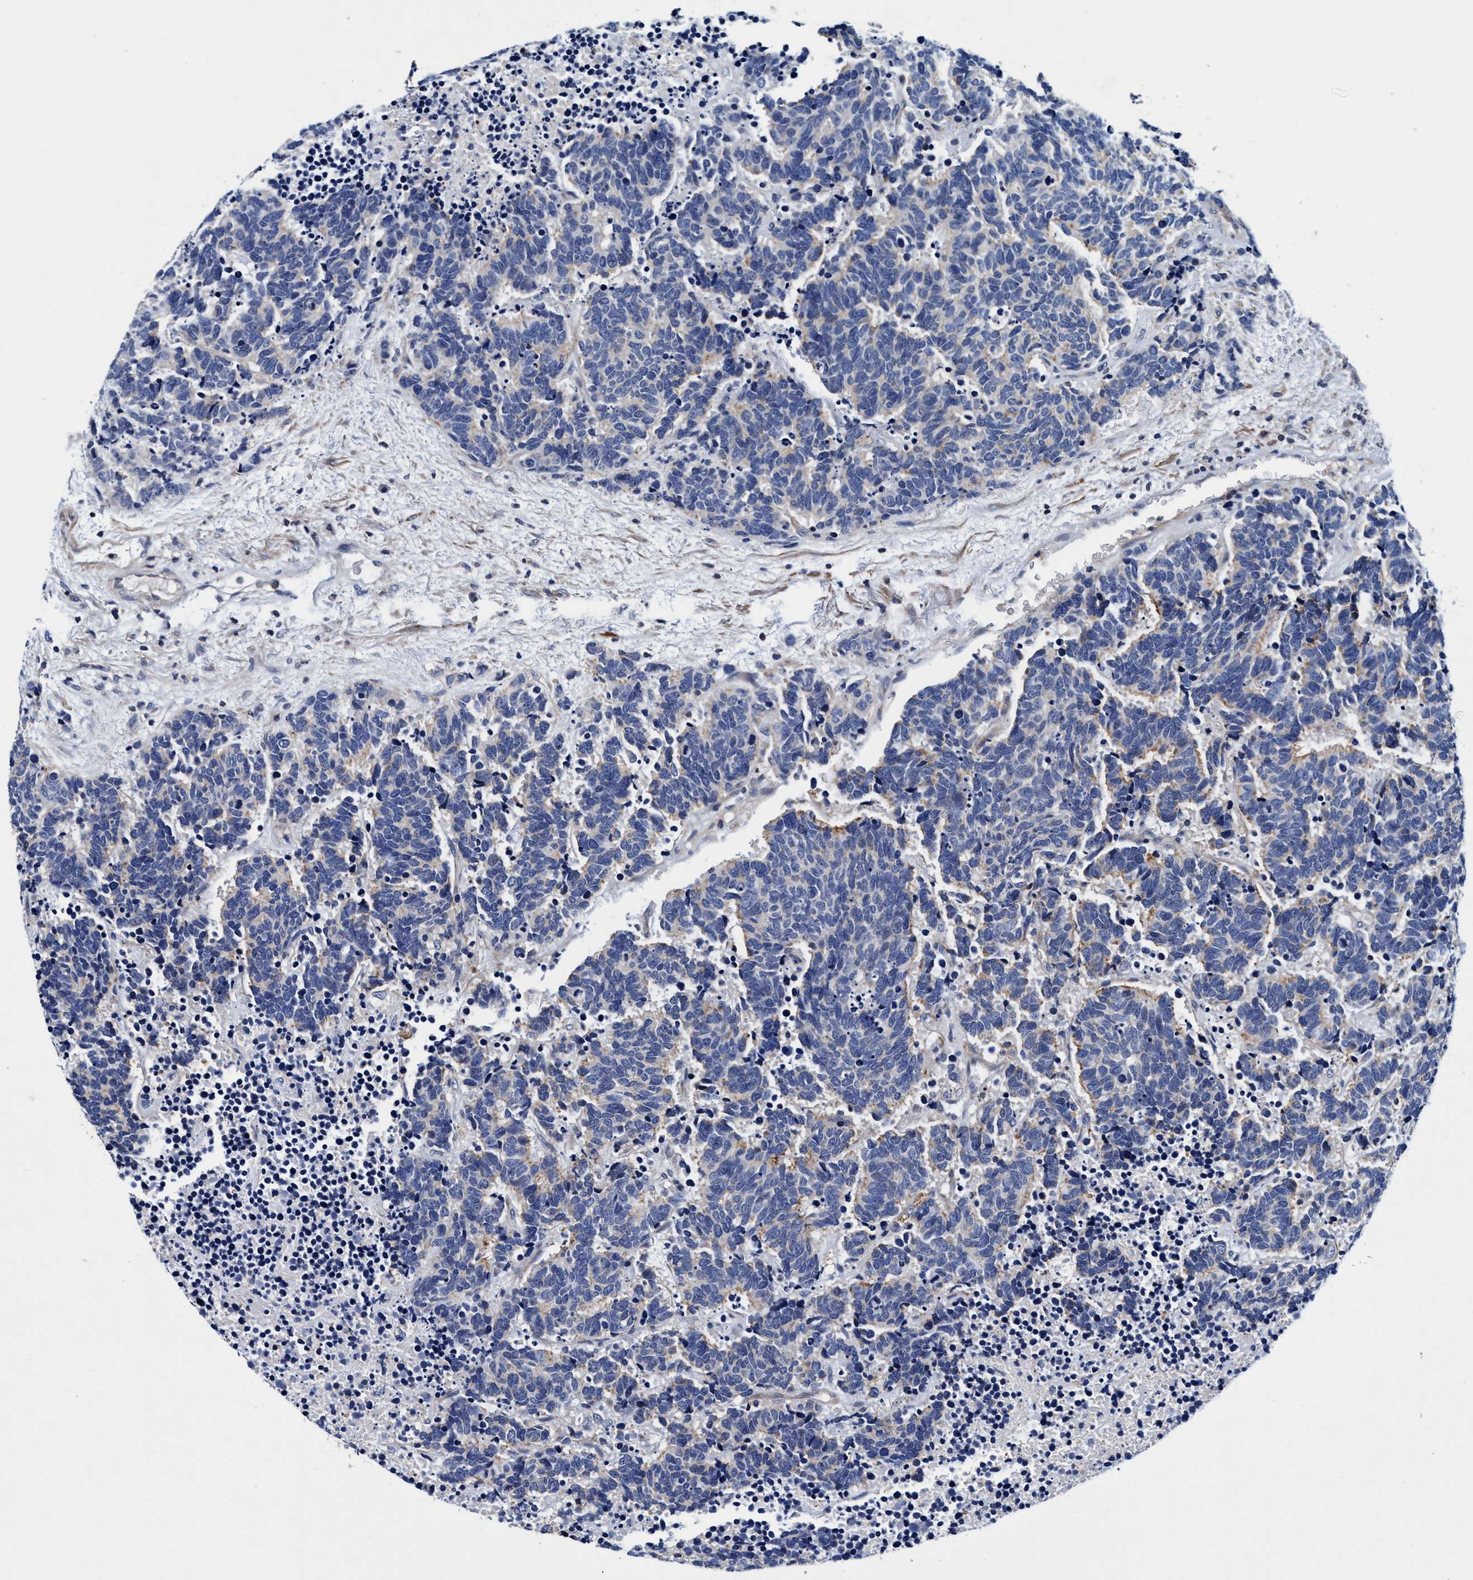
{"staining": {"intensity": "weak", "quantity": "<25%", "location": "cytoplasmic/membranous"}, "tissue": "carcinoid", "cell_type": "Tumor cells", "image_type": "cancer", "snomed": [{"axis": "morphology", "description": "Carcinoma, NOS"}, {"axis": "morphology", "description": "Carcinoid, malignant, NOS"}, {"axis": "topography", "description": "Urinary bladder"}], "caption": "Immunohistochemistry of human carcinoid reveals no positivity in tumor cells.", "gene": "RNF208", "patient": {"sex": "male", "age": 57}}